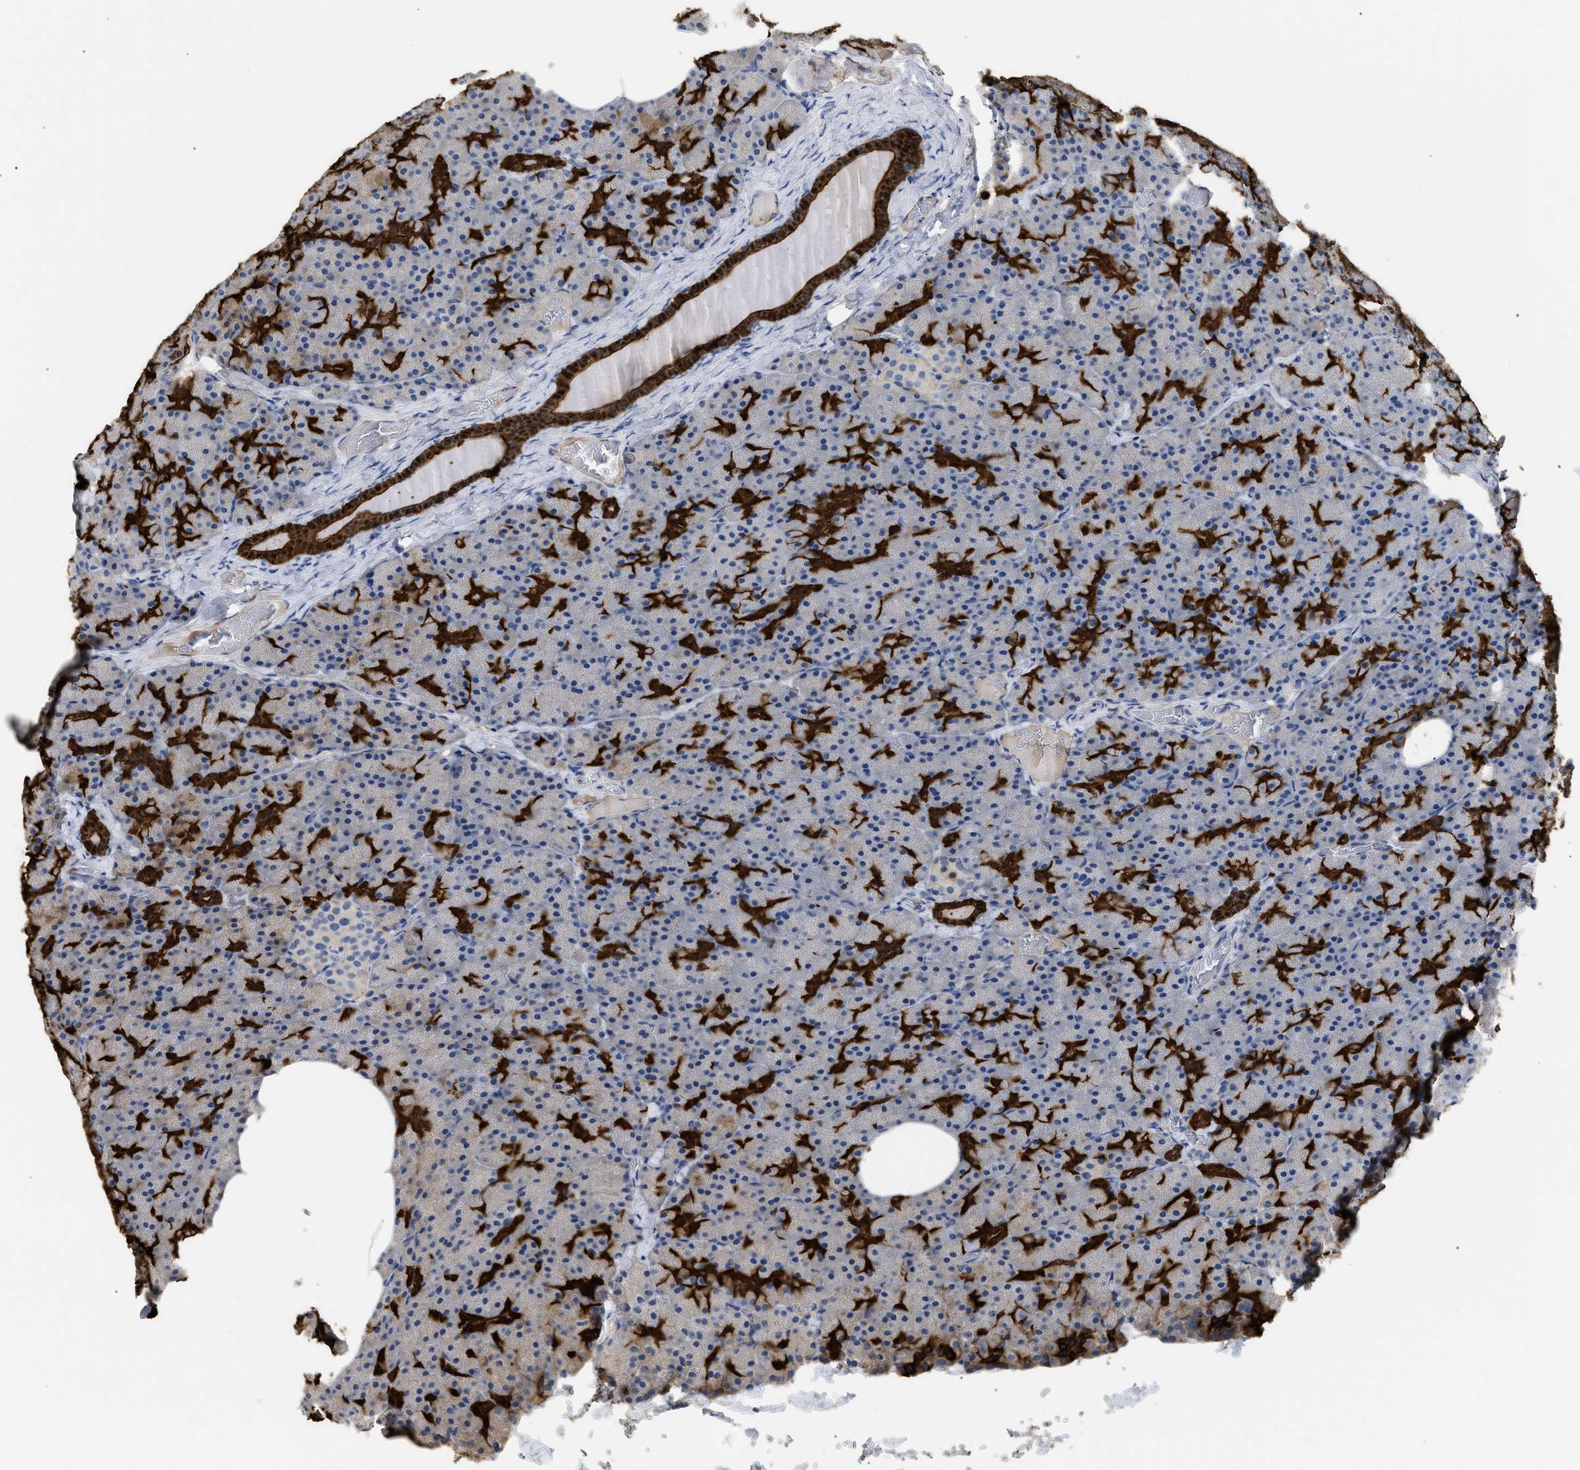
{"staining": {"intensity": "strong", "quantity": "<25%", "location": "cytoplasmic/membranous"}, "tissue": "pancreas", "cell_type": "Exocrine glandular cells", "image_type": "normal", "snomed": [{"axis": "morphology", "description": "Normal tissue, NOS"}, {"axis": "topography", "description": "Pancreas"}], "caption": "Immunohistochemistry staining of benign pancreas, which displays medium levels of strong cytoplasmic/membranous positivity in about <25% of exocrine glandular cells indicating strong cytoplasmic/membranous protein positivity. The staining was performed using DAB (3,3'-diaminobenzidine) (brown) for protein detection and nuclei were counterstained in hematoxylin (blue).", "gene": "ANXA4", "patient": {"sex": "female", "age": 35}}